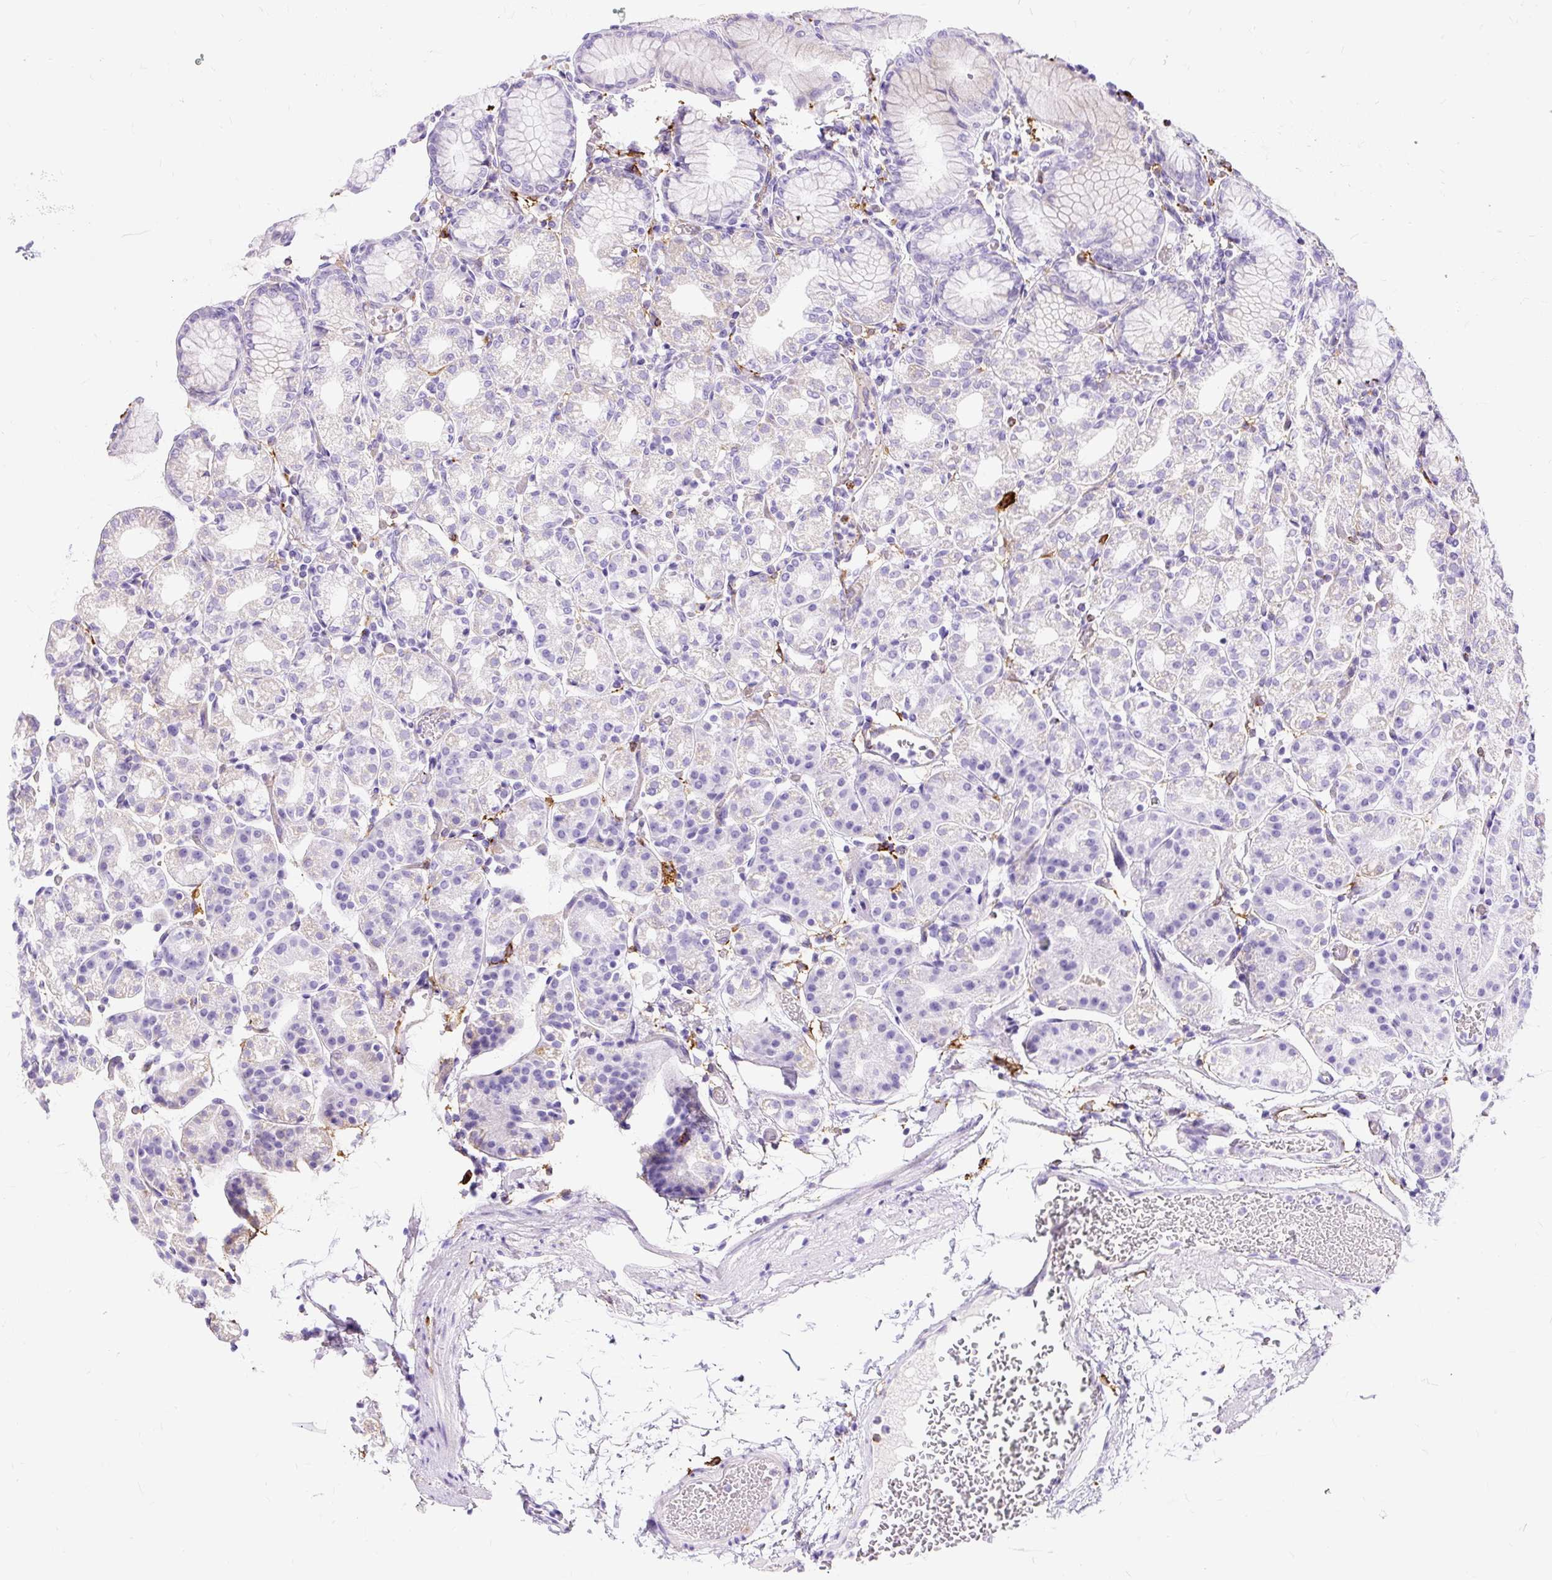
{"staining": {"intensity": "negative", "quantity": "none", "location": "none"}, "tissue": "stomach", "cell_type": "Glandular cells", "image_type": "normal", "snomed": [{"axis": "morphology", "description": "Normal tissue, NOS"}, {"axis": "topography", "description": "Stomach"}], "caption": "Histopathology image shows no protein staining in glandular cells of benign stomach. Nuclei are stained in blue.", "gene": "HLA", "patient": {"sex": "female", "age": 57}}